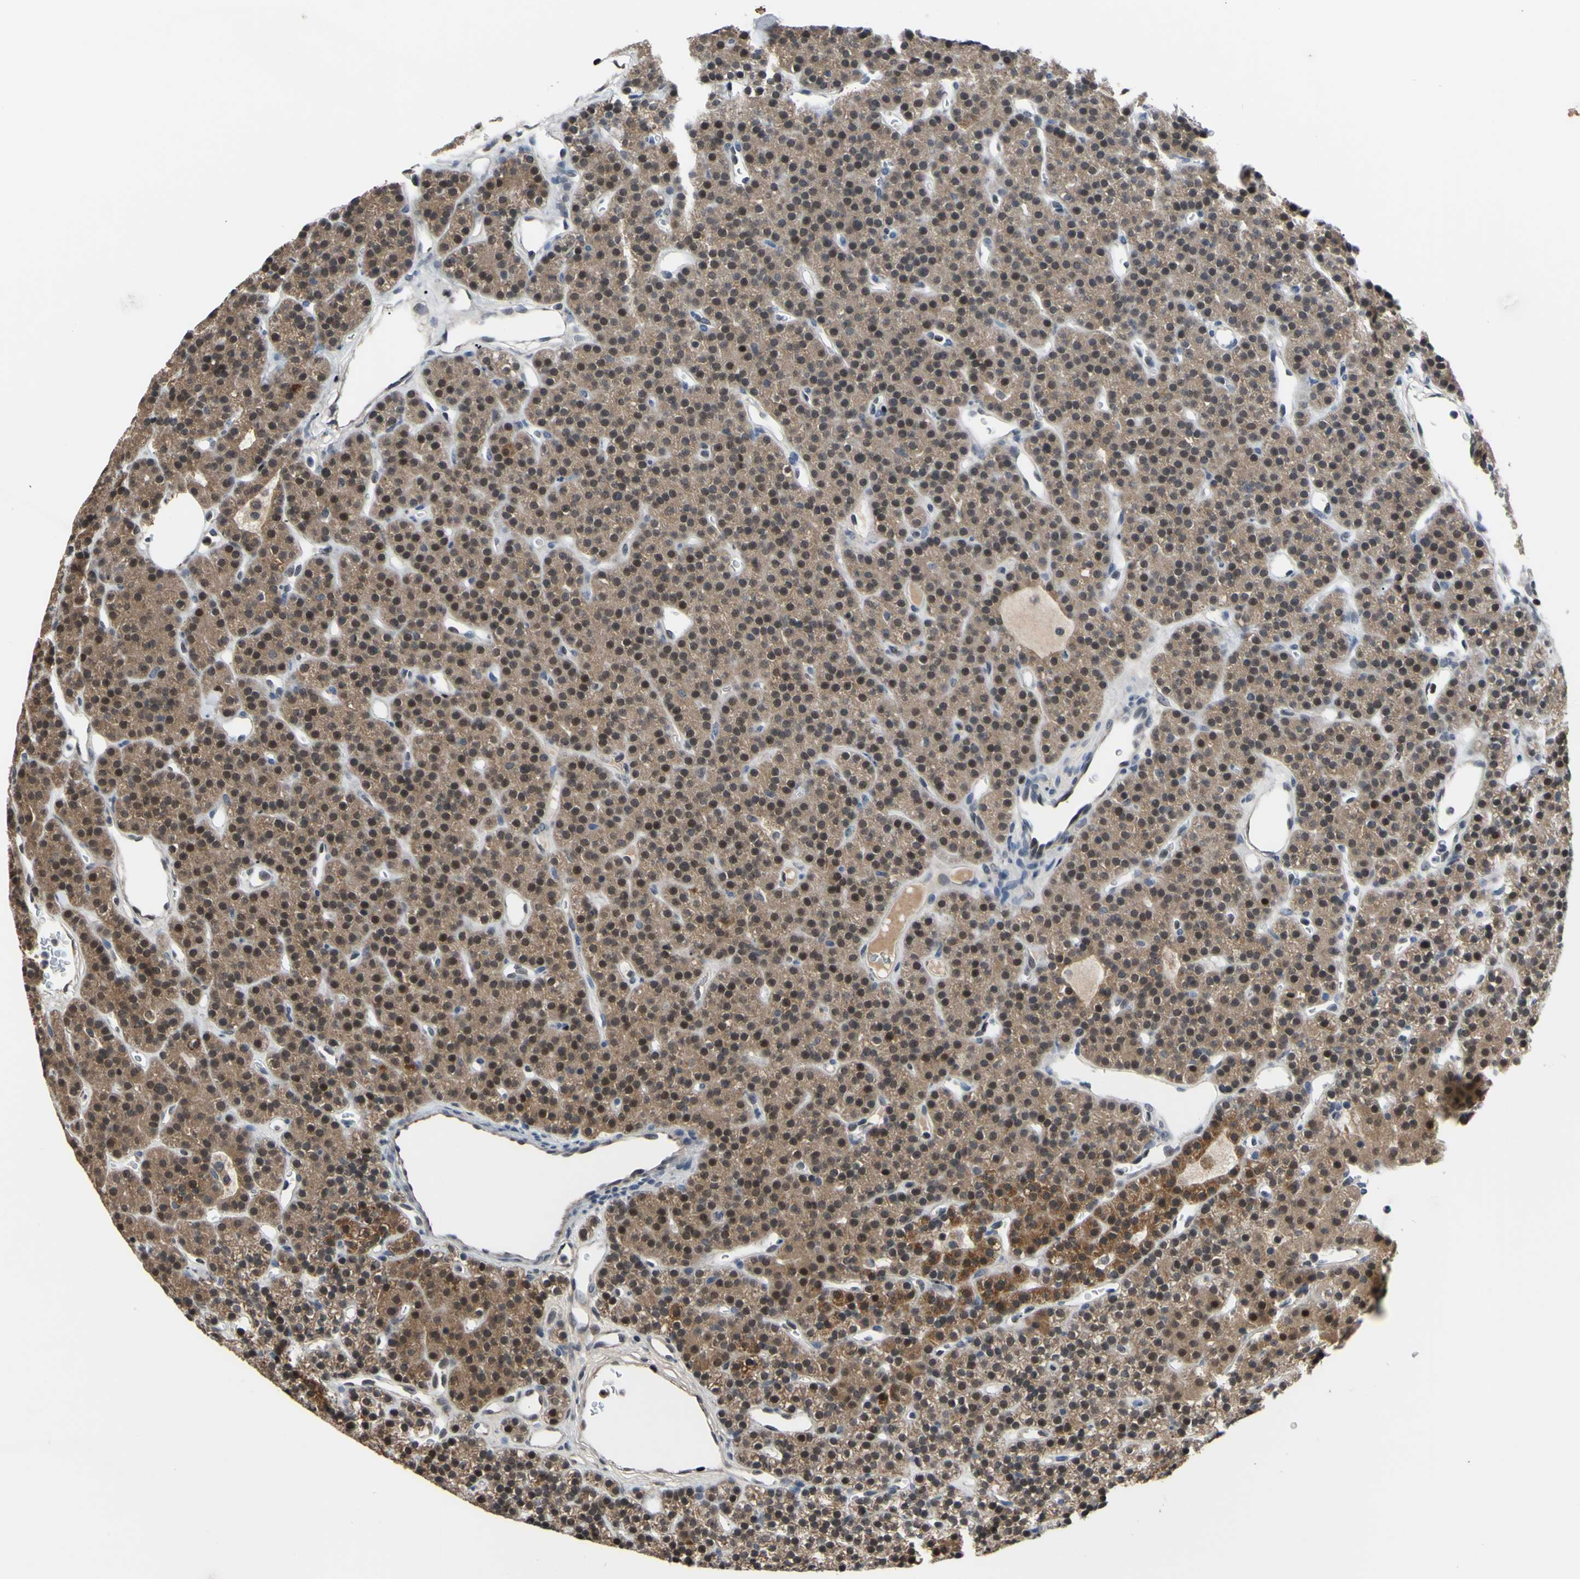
{"staining": {"intensity": "moderate", "quantity": ">75%", "location": "cytoplasmic/membranous,nuclear"}, "tissue": "parathyroid gland", "cell_type": "Glandular cells", "image_type": "normal", "snomed": [{"axis": "morphology", "description": "Normal tissue, NOS"}, {"axis": "morphology", "description": "Hyperplasia, NOS"}, {"axis": "topography", "description": "Parathyroid gland"}], "caption": "Parathyroid gland stained with IHC reveals moderate cytoplasmic/membranous,nuclear expression in about >75% of glandular cells. Ihc stains the protein in brown and the nuclei are stained blue.", "gene": "SP4", "patient": {"sex": "male", "age": 44}}